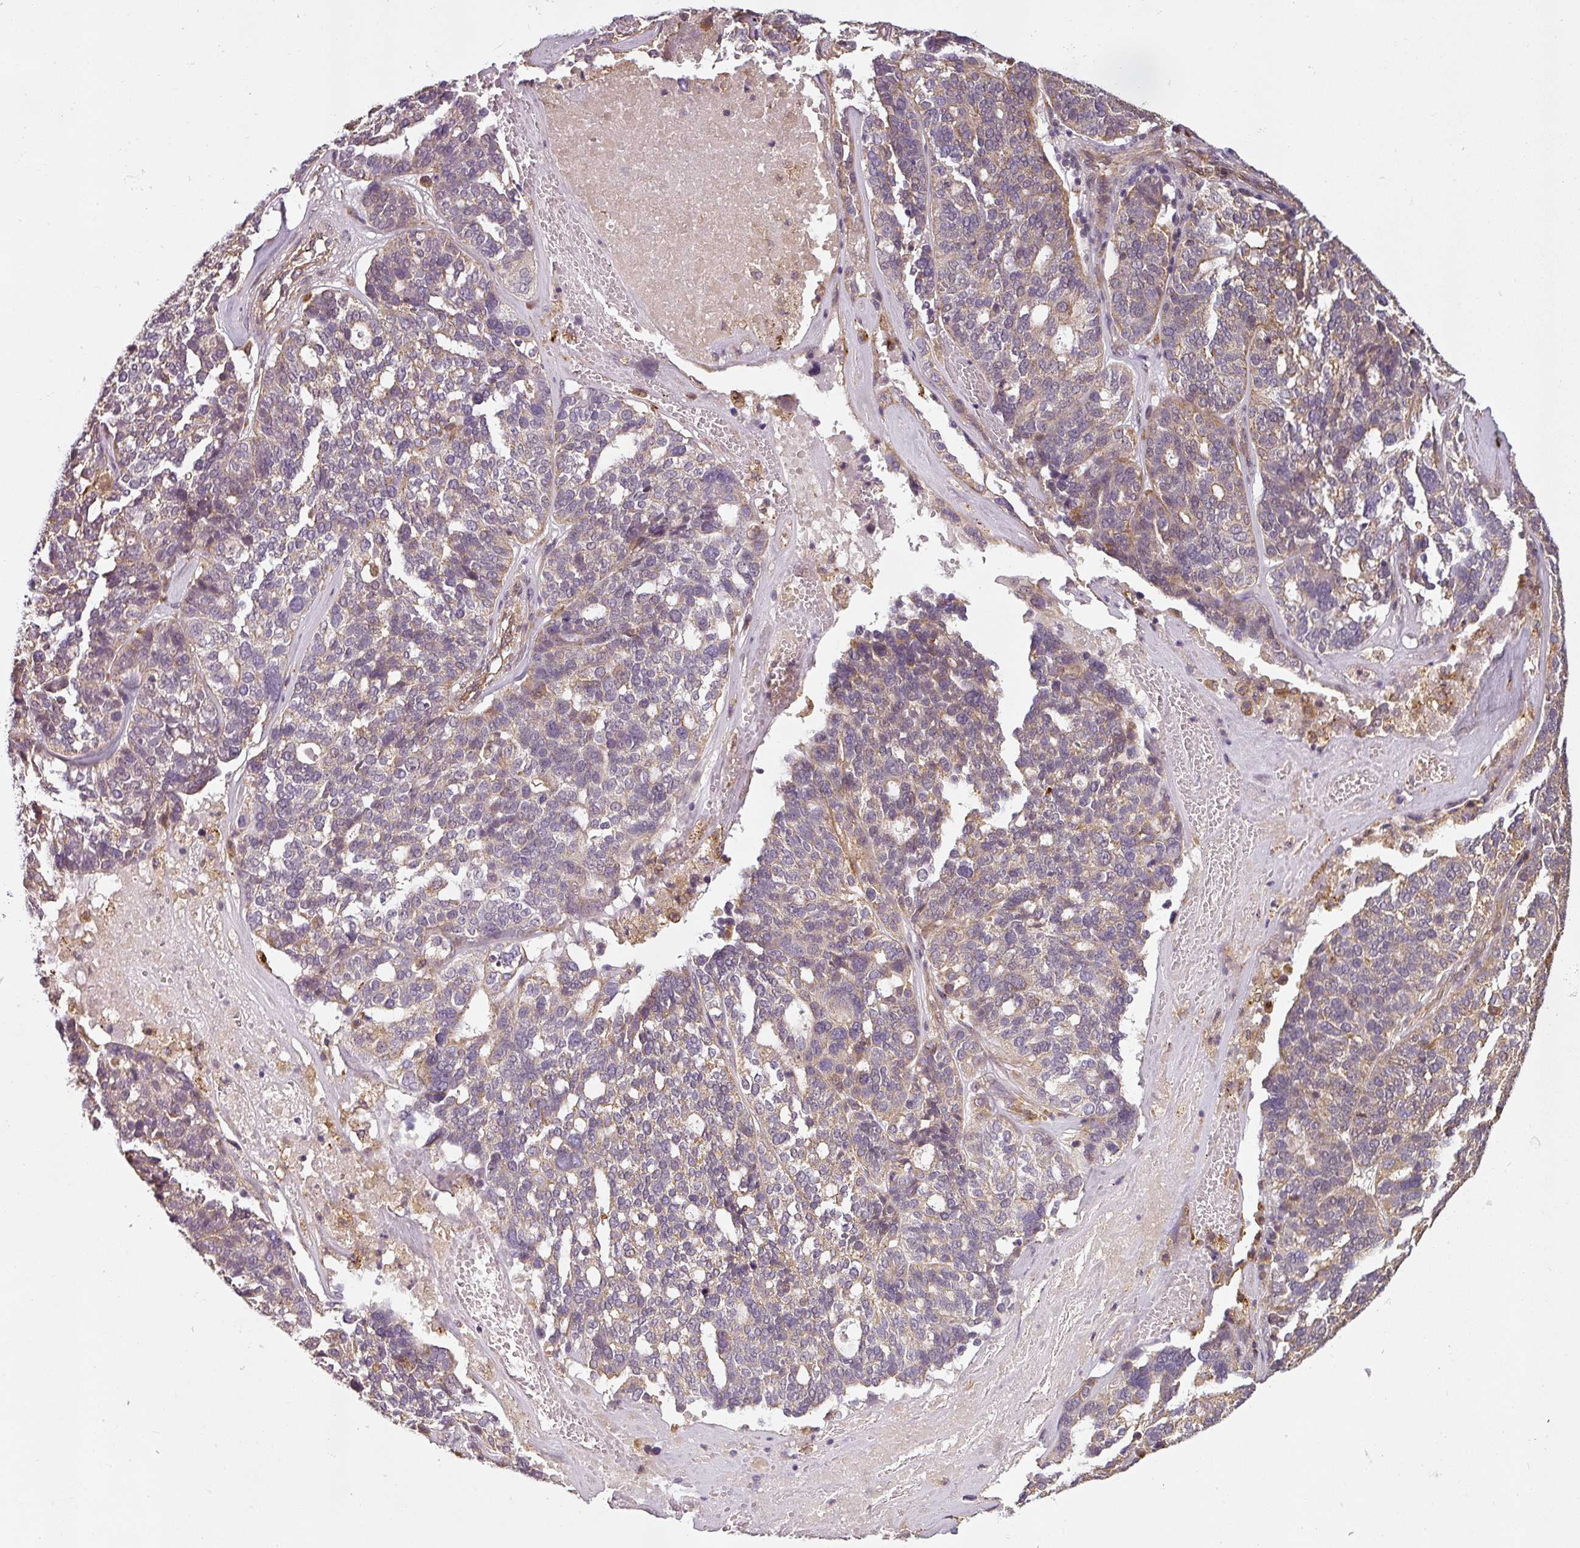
{"staining": {"intensity": "weak", "quantity": "<25%", "location": "cytoplasmic/membranous"}, "tissue": "ovarian cancer", "cell_type": "Tumor cells", "image_type": "cancer", "snomed": [{"axis": "morphology", "description": "Cystadenocarcinoma, serous, NOS"}, {"axis": "topography", "description": "Ovary"}], "caption": "IHC micrograph of human ovarian cancer stained for a protein (brown), which demonstrates no positivity in tumor cells. Nuclei are stained in blue.", "gene": "DIMT1", "patient": {"sex": "female", "age": 59}}